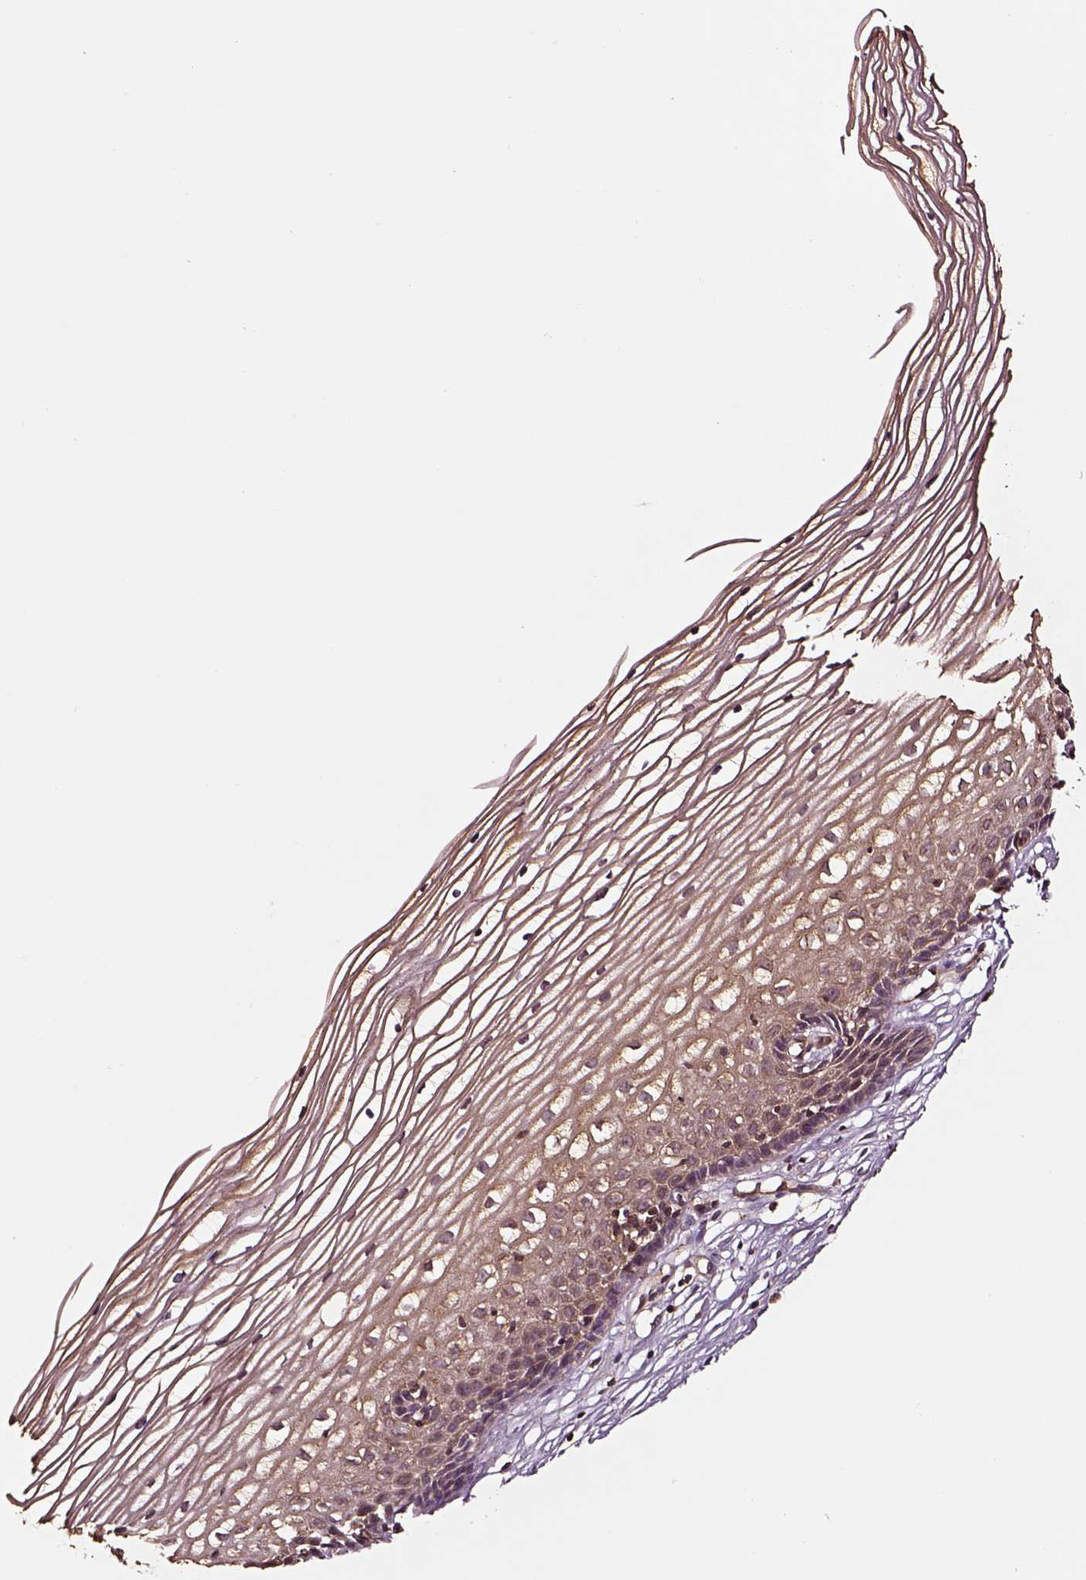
{"staining": {"intensity": "weak", "quantity": ">75%", "location": "cytoplasmic/membranous"}, "tissue": "cervix", "cell_type": "Glandular cells", "image_type": "normal", "snomed": [{"axis": "morphology", "description": "Normal tissue, NOS"}, {"axis": "topography", "description": "Cervix"}], "caption": "High-power microscopy captured an IHC histopathology image of benign cervix, revealing weak cytoplasmic/membranous positivity in approximately >75% of glandular cells. (DAB (3,3'-diaminobenzidine) = brown stain, brightfield microscopy at high magnification).", "gene": "RASSF5", "patient": {"sex": "female", "age": 40}}